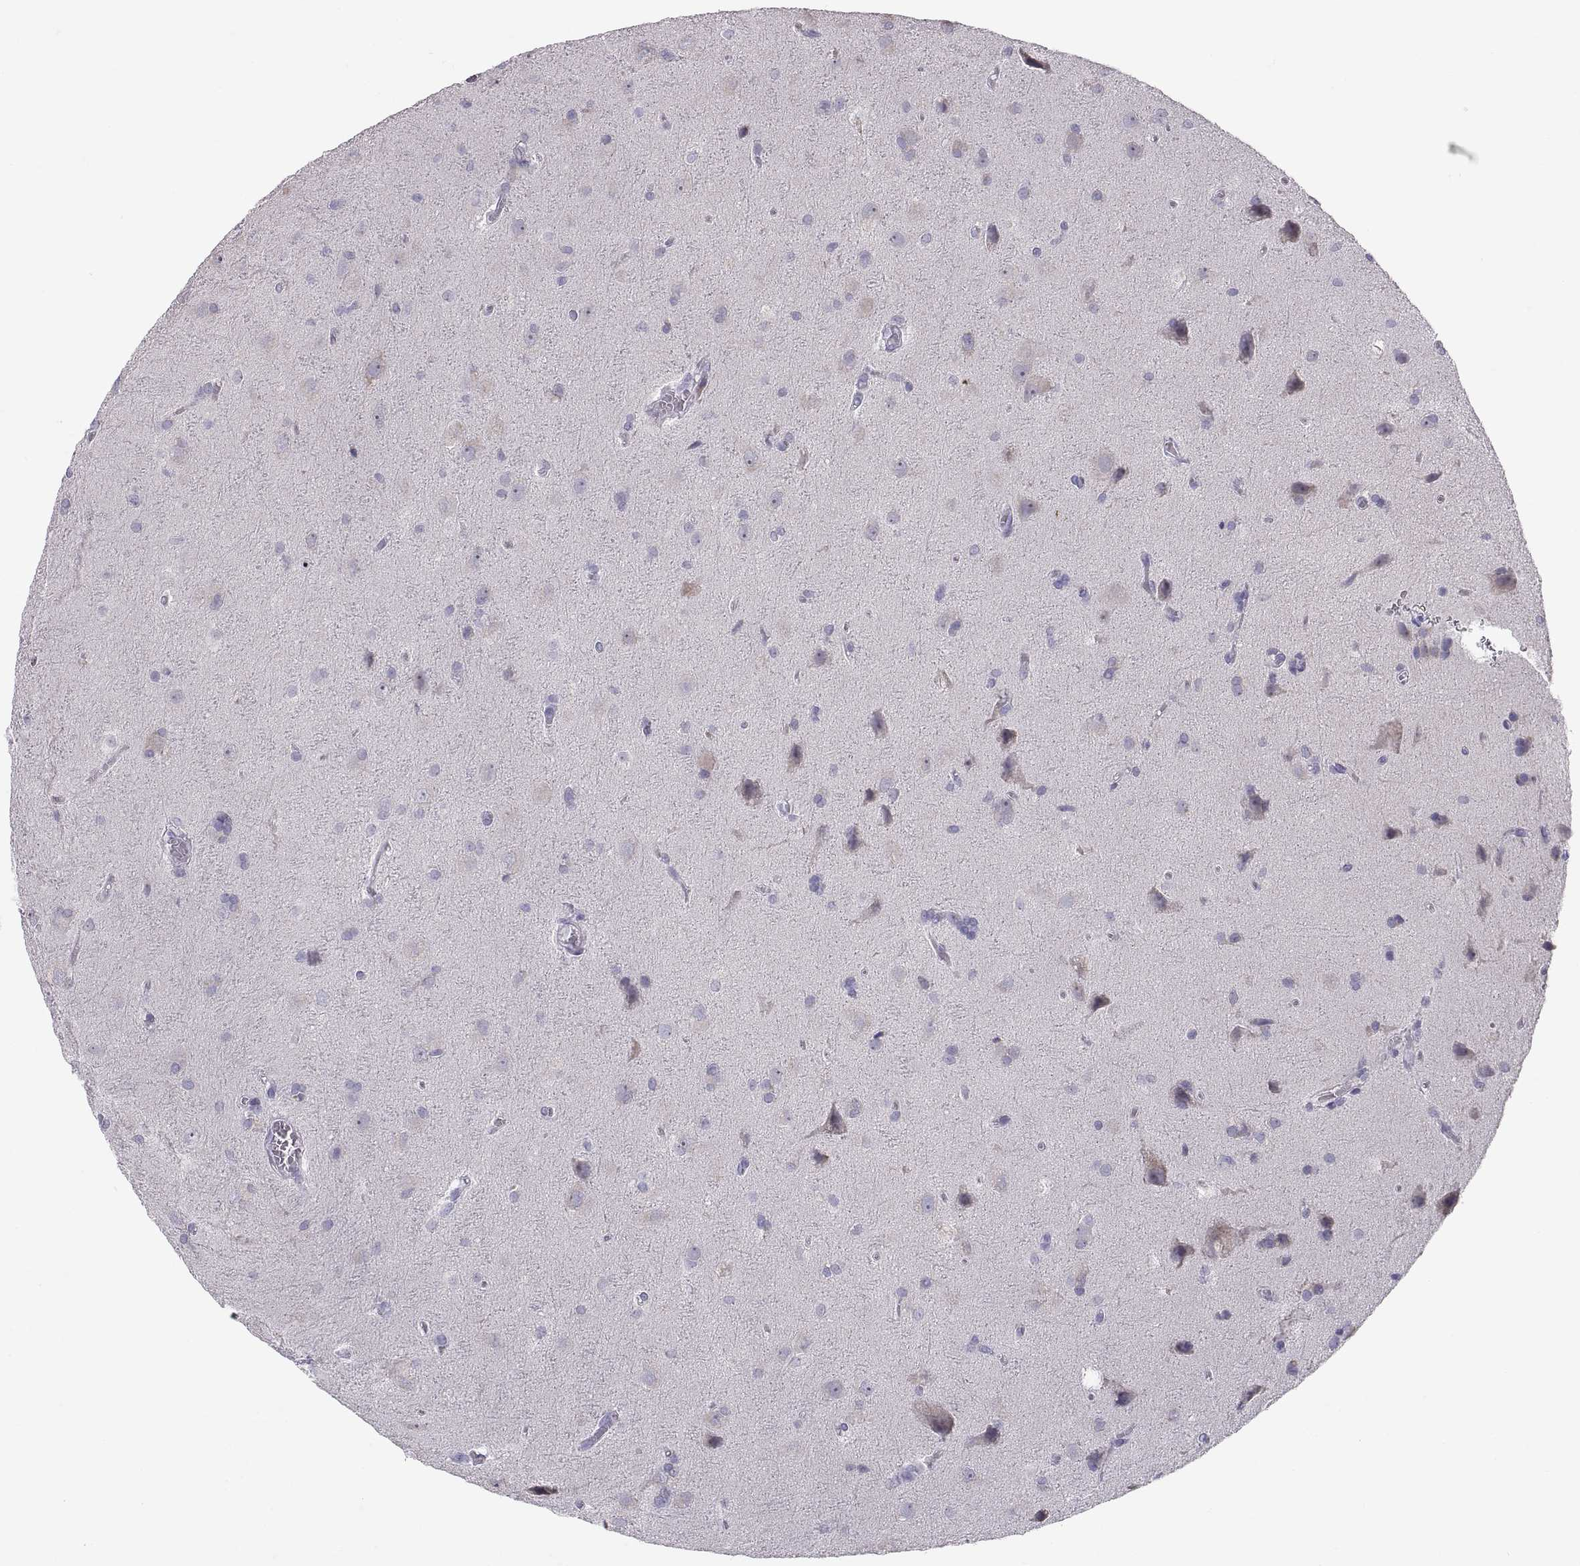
{"staining": {"intensity": "negative", "quantity": "none", "location": "none"}, "tissue": "glioma", "cell_type": "Tumor cells", "image_type": "cancer", "snomed": [{"axis": "morphology", "description": "Glioma, malignant, Low grade"}, {"axis": "topography", "description": "Brain"}], "caption": "Tumor cells show no significant protein expression in malignant glioma (low-grade).", "gene": "TNNC1", "patient": {"sex": "male", "age": 58}}